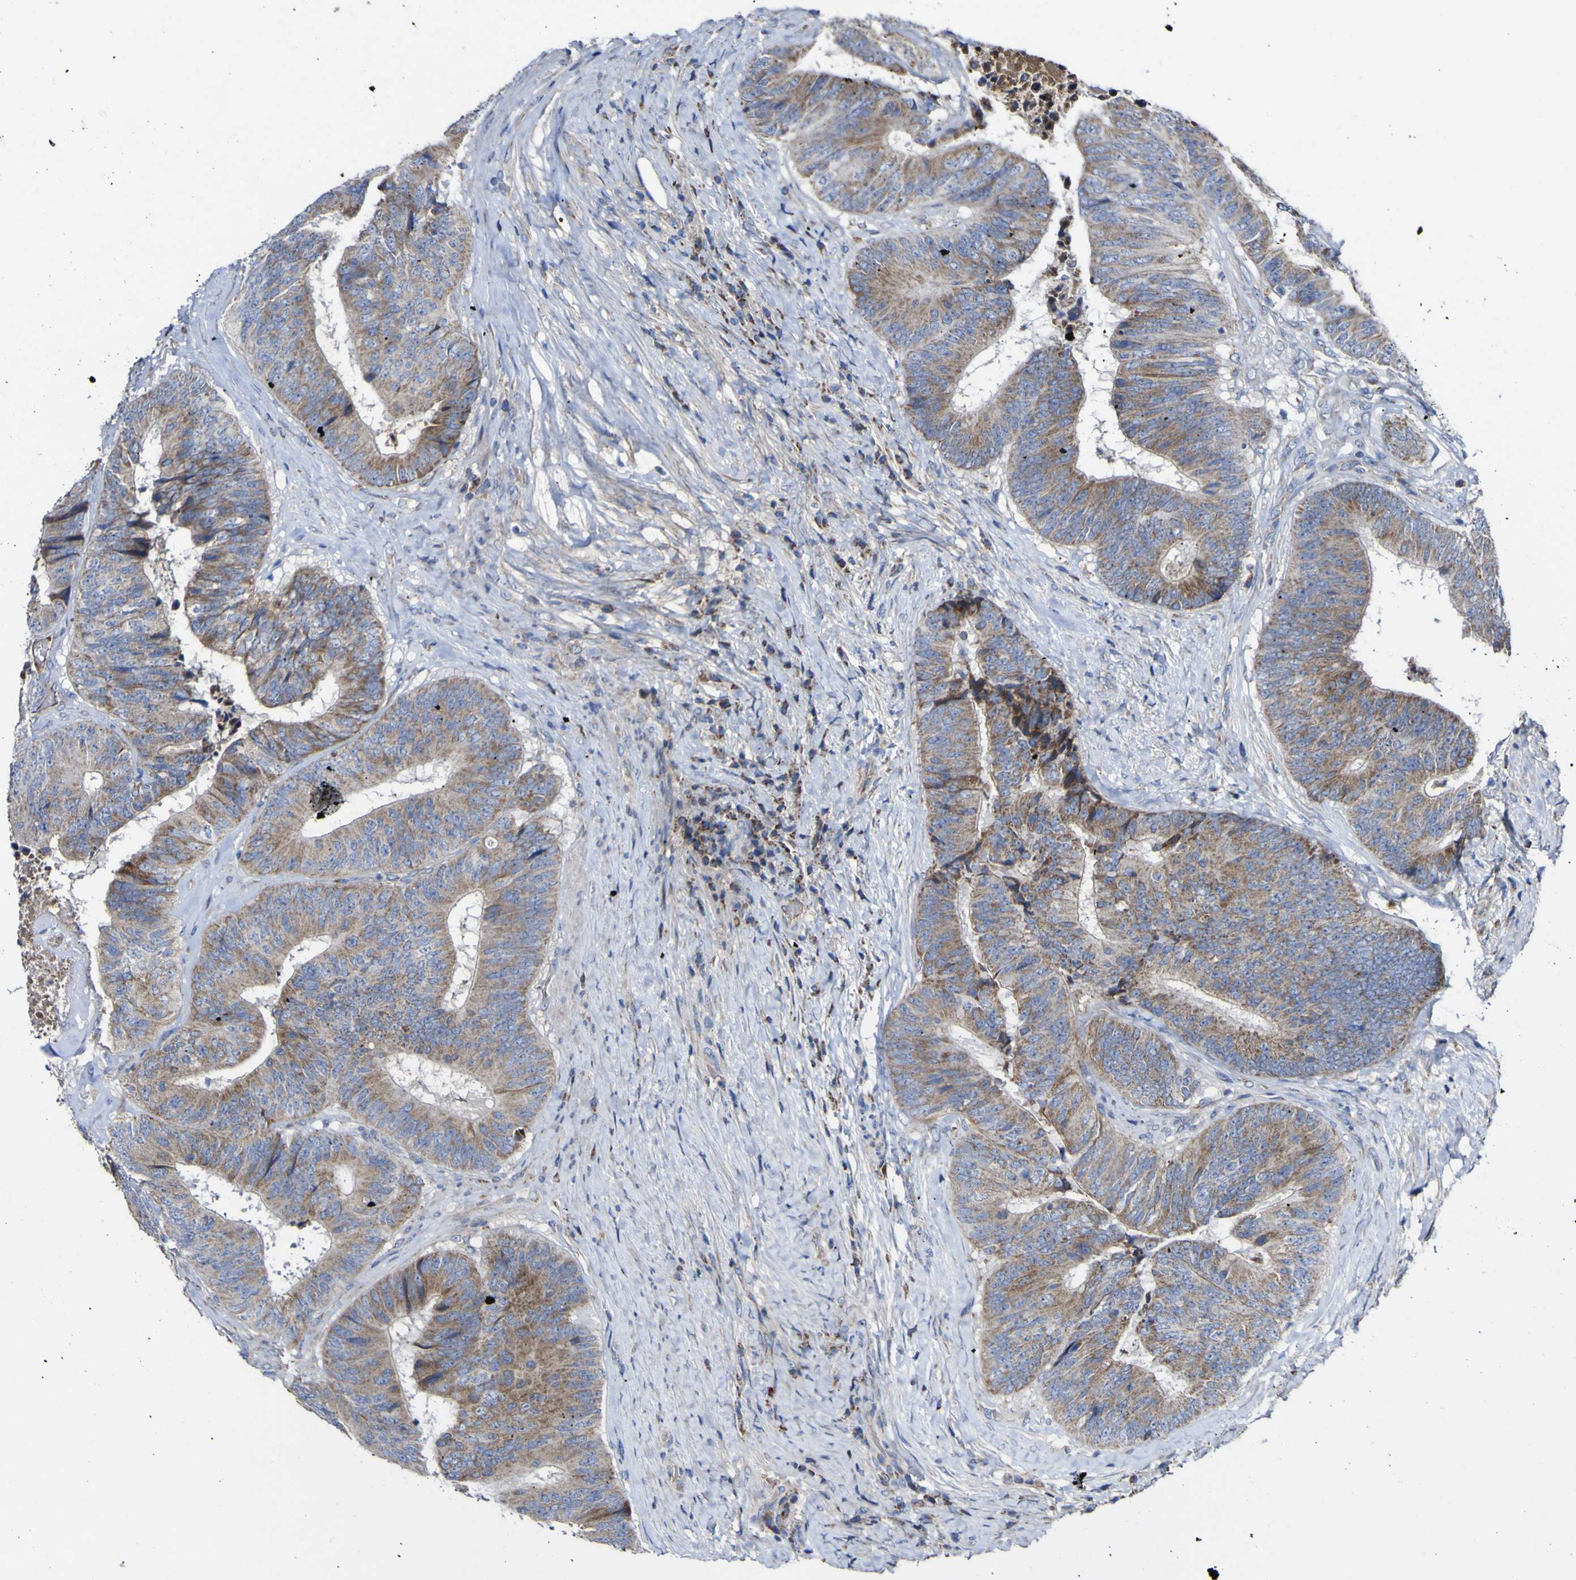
{"staining": {"intensity": "moderate", "quantity": ">75%", "location": "cytoplasmic/membranous"}, "tissue": "colorectal cancer", "cell_type": "Tumor cells", "image_type": "cancer", "snomed": [{"axis": "morphology", "description": "Adenocarcinoma, NOS"}, {"axis": "topography", "description": "Rectum"}], "caption": "Human colorectal adenocarcinoma stained with a protein marker displays moderate staining in tumor cells.", "gene": "CCDC90B", "patient": {"sex": "male", "age": 72}}